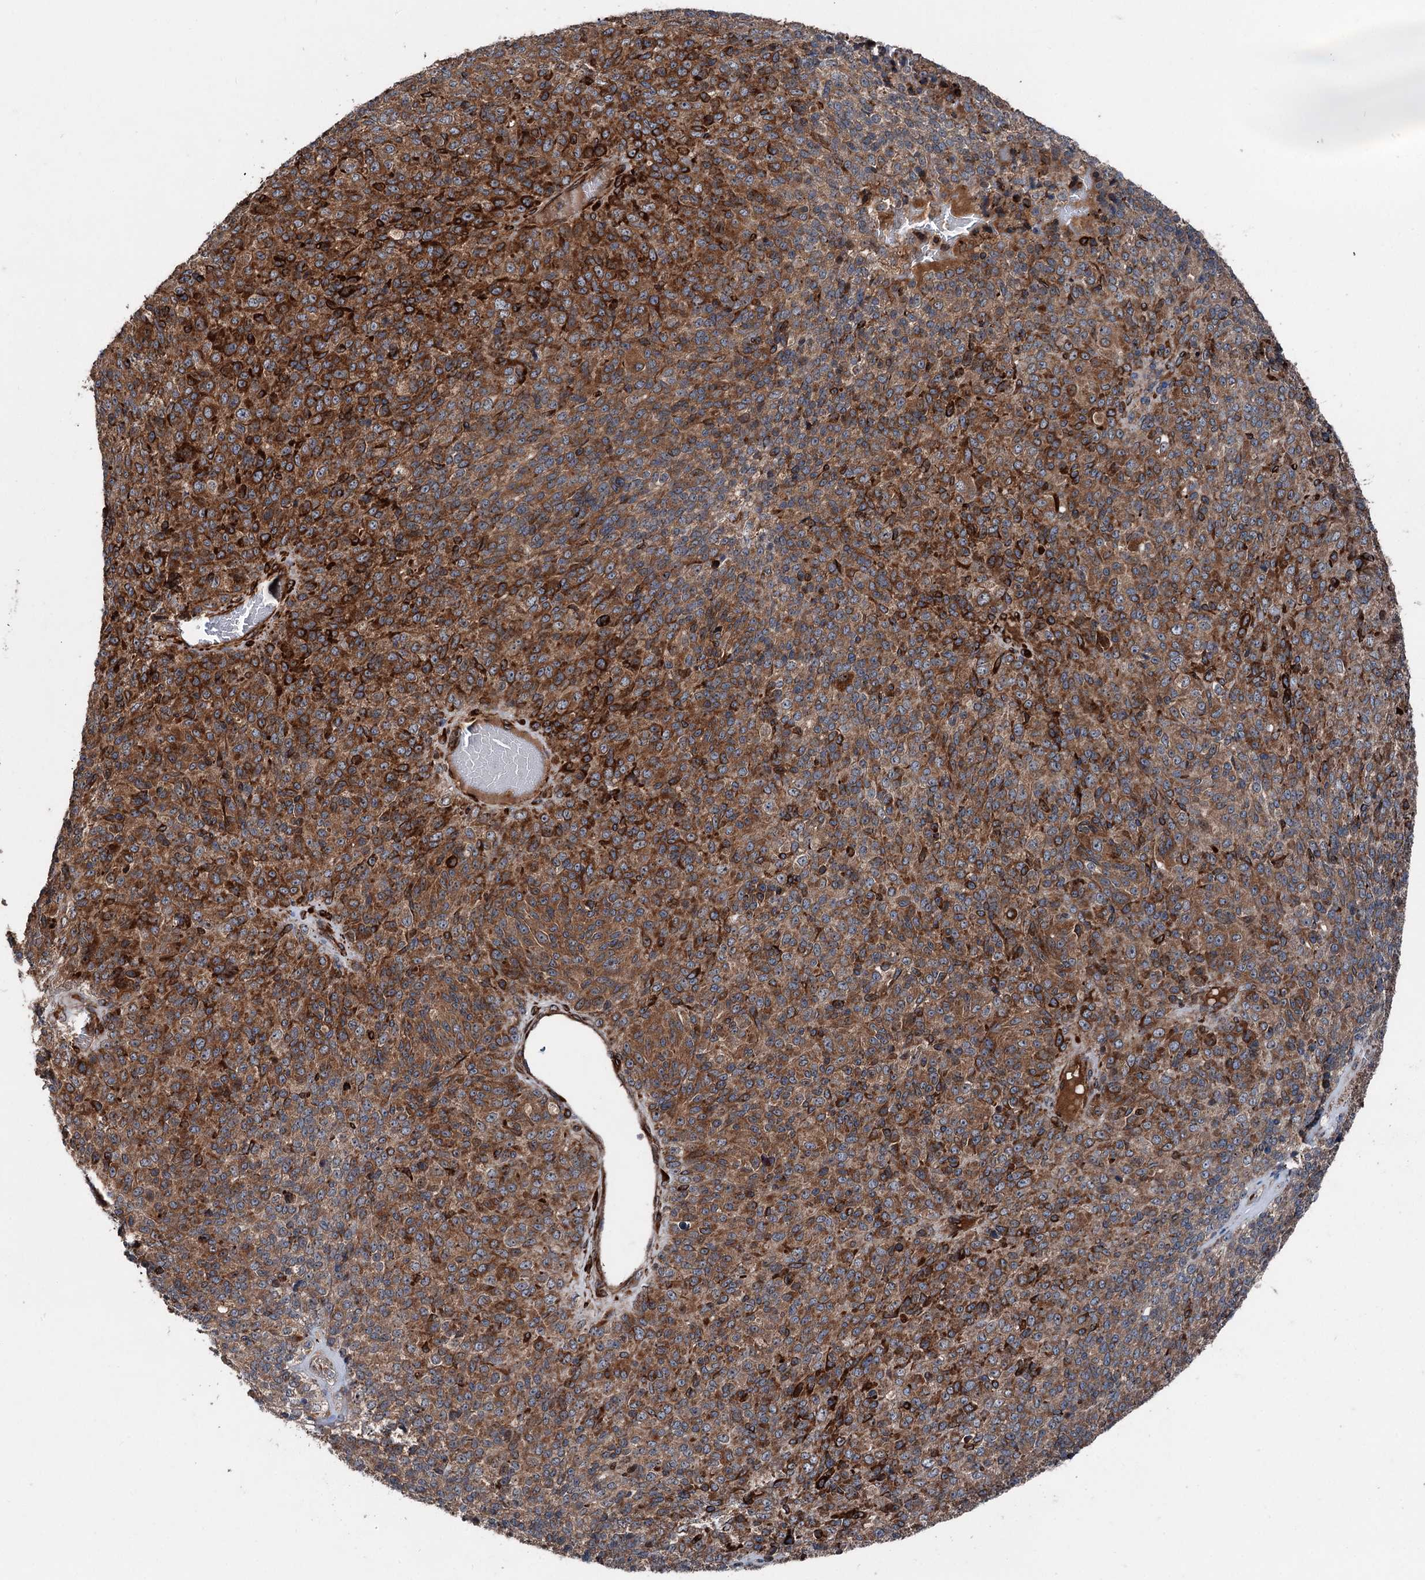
{"staining": {"intensity": "strong", "quantity": ">75%", "location": "cytoplasmic/membranous"}, "tissue": "melanoma", "cell_type": "Tumor cells", "image_type": "cancer", "snomed": [{"axis": "morphology", "description": "Malignant melanoma, Metastatic site"}, {"axis": "topography", "description": "Brain"}], "caption": "Brown immunohistochemical staining in malignant melanoma (metastatic site) exhibits strong cytoplasmic/membranous staining in about >75% of tumor cells. (DAB (3,3'-diaminobenzidine) IHC, brown staining for protein, blue staining for nuclei).", "gene": "DDIAS", "patient": {"sex": "female", "age": 56}}